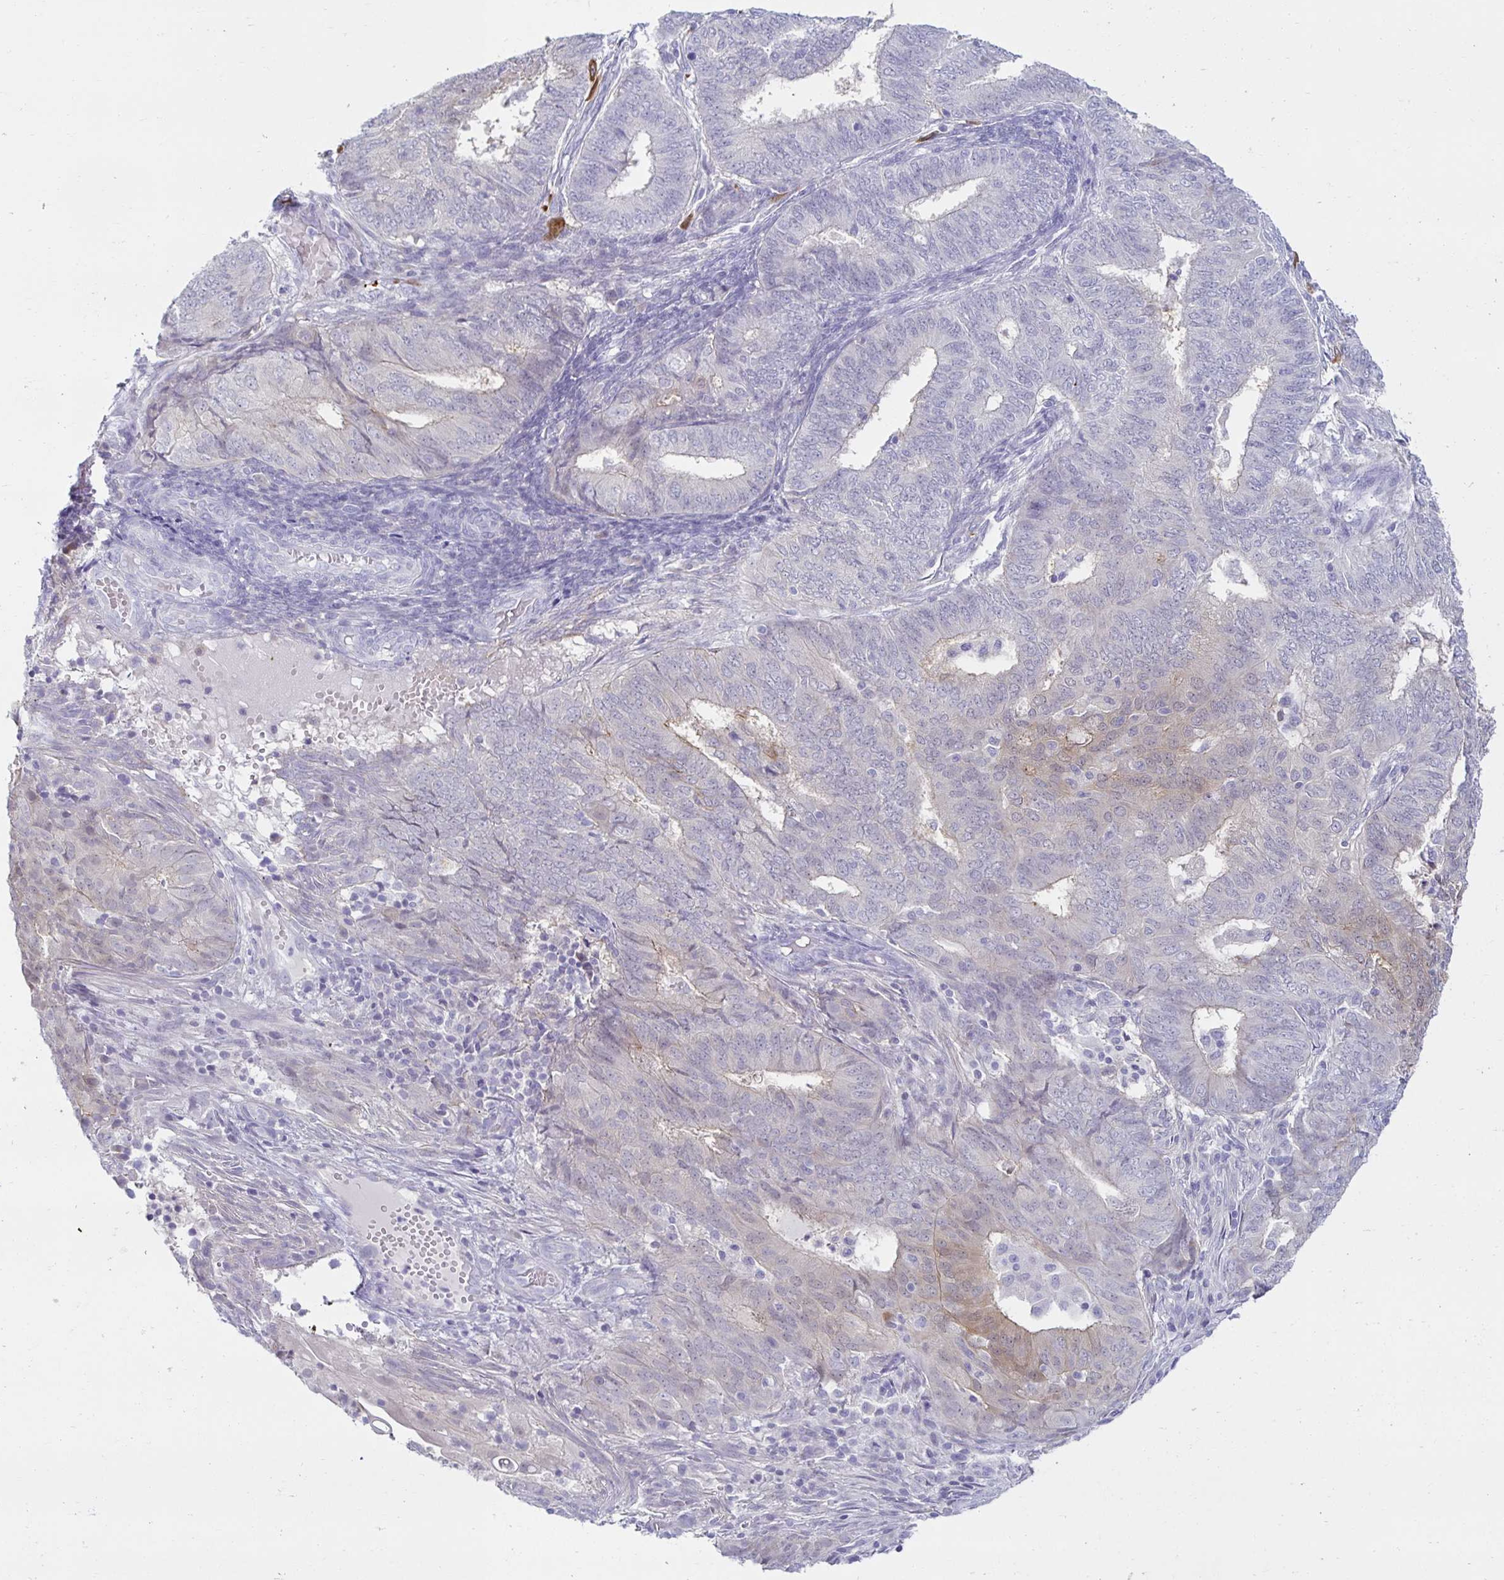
{"staining": {"intensity": "weak", "quantity": "<25%", "location": "cytoplasmic/membranous"}, "tissue": "endometrial cancer", "cell_type": "Tumor cells", "image_type": "cancer", "snomed": [{"axis": "morphology", "description": "Adenocarcinoma, NOS"}, {"axis": "topography", "description": "Endometrium"}], "caption": "Immunohistochemical staining of human adenocarcinoma (endometrial) demonstrates no significant positivity in tumor cells.", "gene": "MON2", "patient": {"sex": "female", "age": 62}}